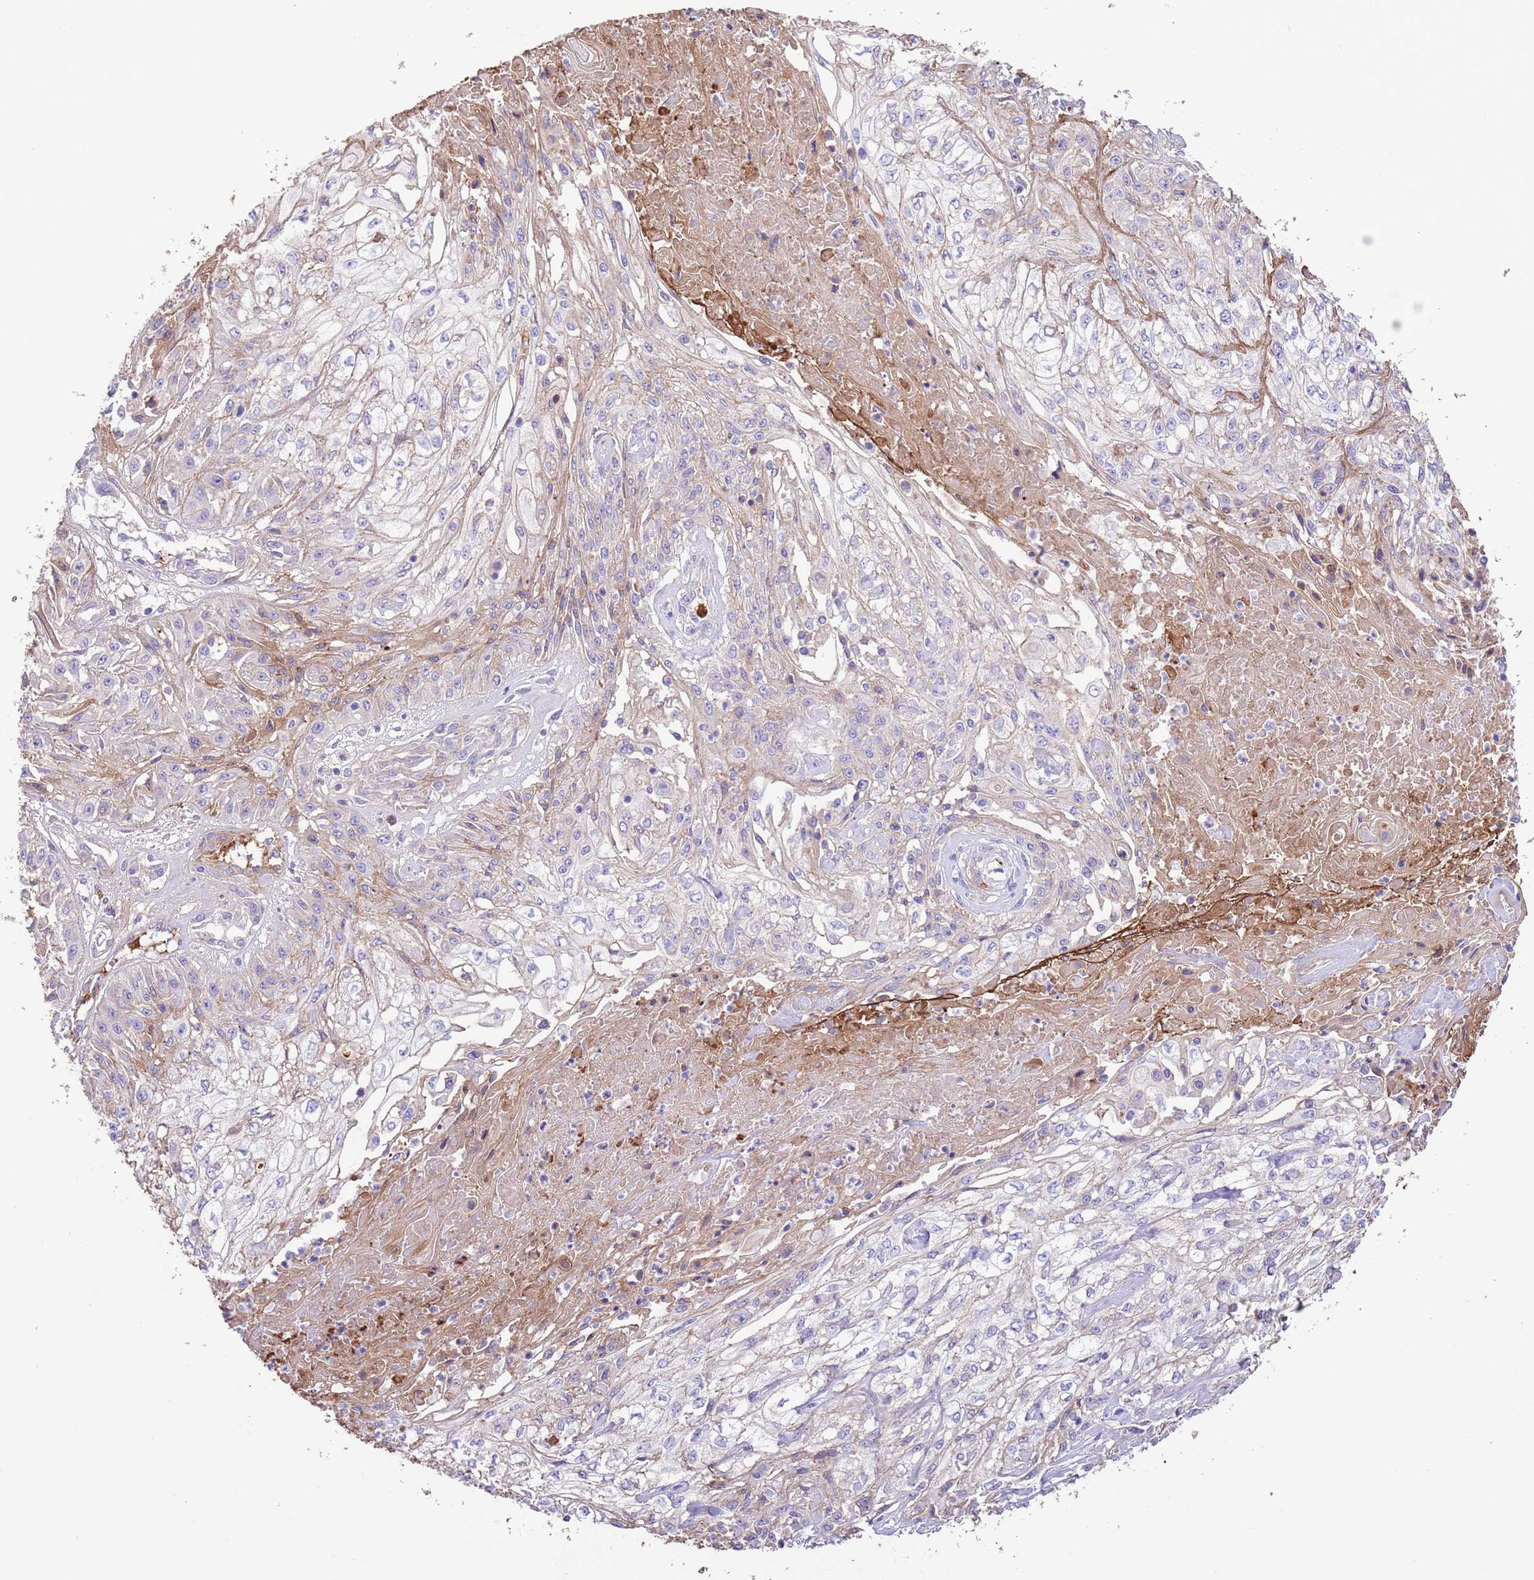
{"staining": {"intensity": "negative", "quantity": "none", "location": "none"}, "tissue": "skin cancer", "cell_type": "Tumor cells", "image_type": "cancer", "snomed": [{"axis": "morphology", "description": "Squamous cell carcinoma, NOS"}, {"axis": "morphology", "description": "Squamous cell carcinoma, metastatic, NOS"}, {"axis": "topography", "description": "Skin"}, {"axis": "topography", "description": "Lymph node"}], "caption": "IHC micrograph of neoplastic tissue: skin cancer stained with DAB displays no significant protein expression in tumor cells.", "gene": "IGF1", "patient": {"sex": "male", "age": 75}}